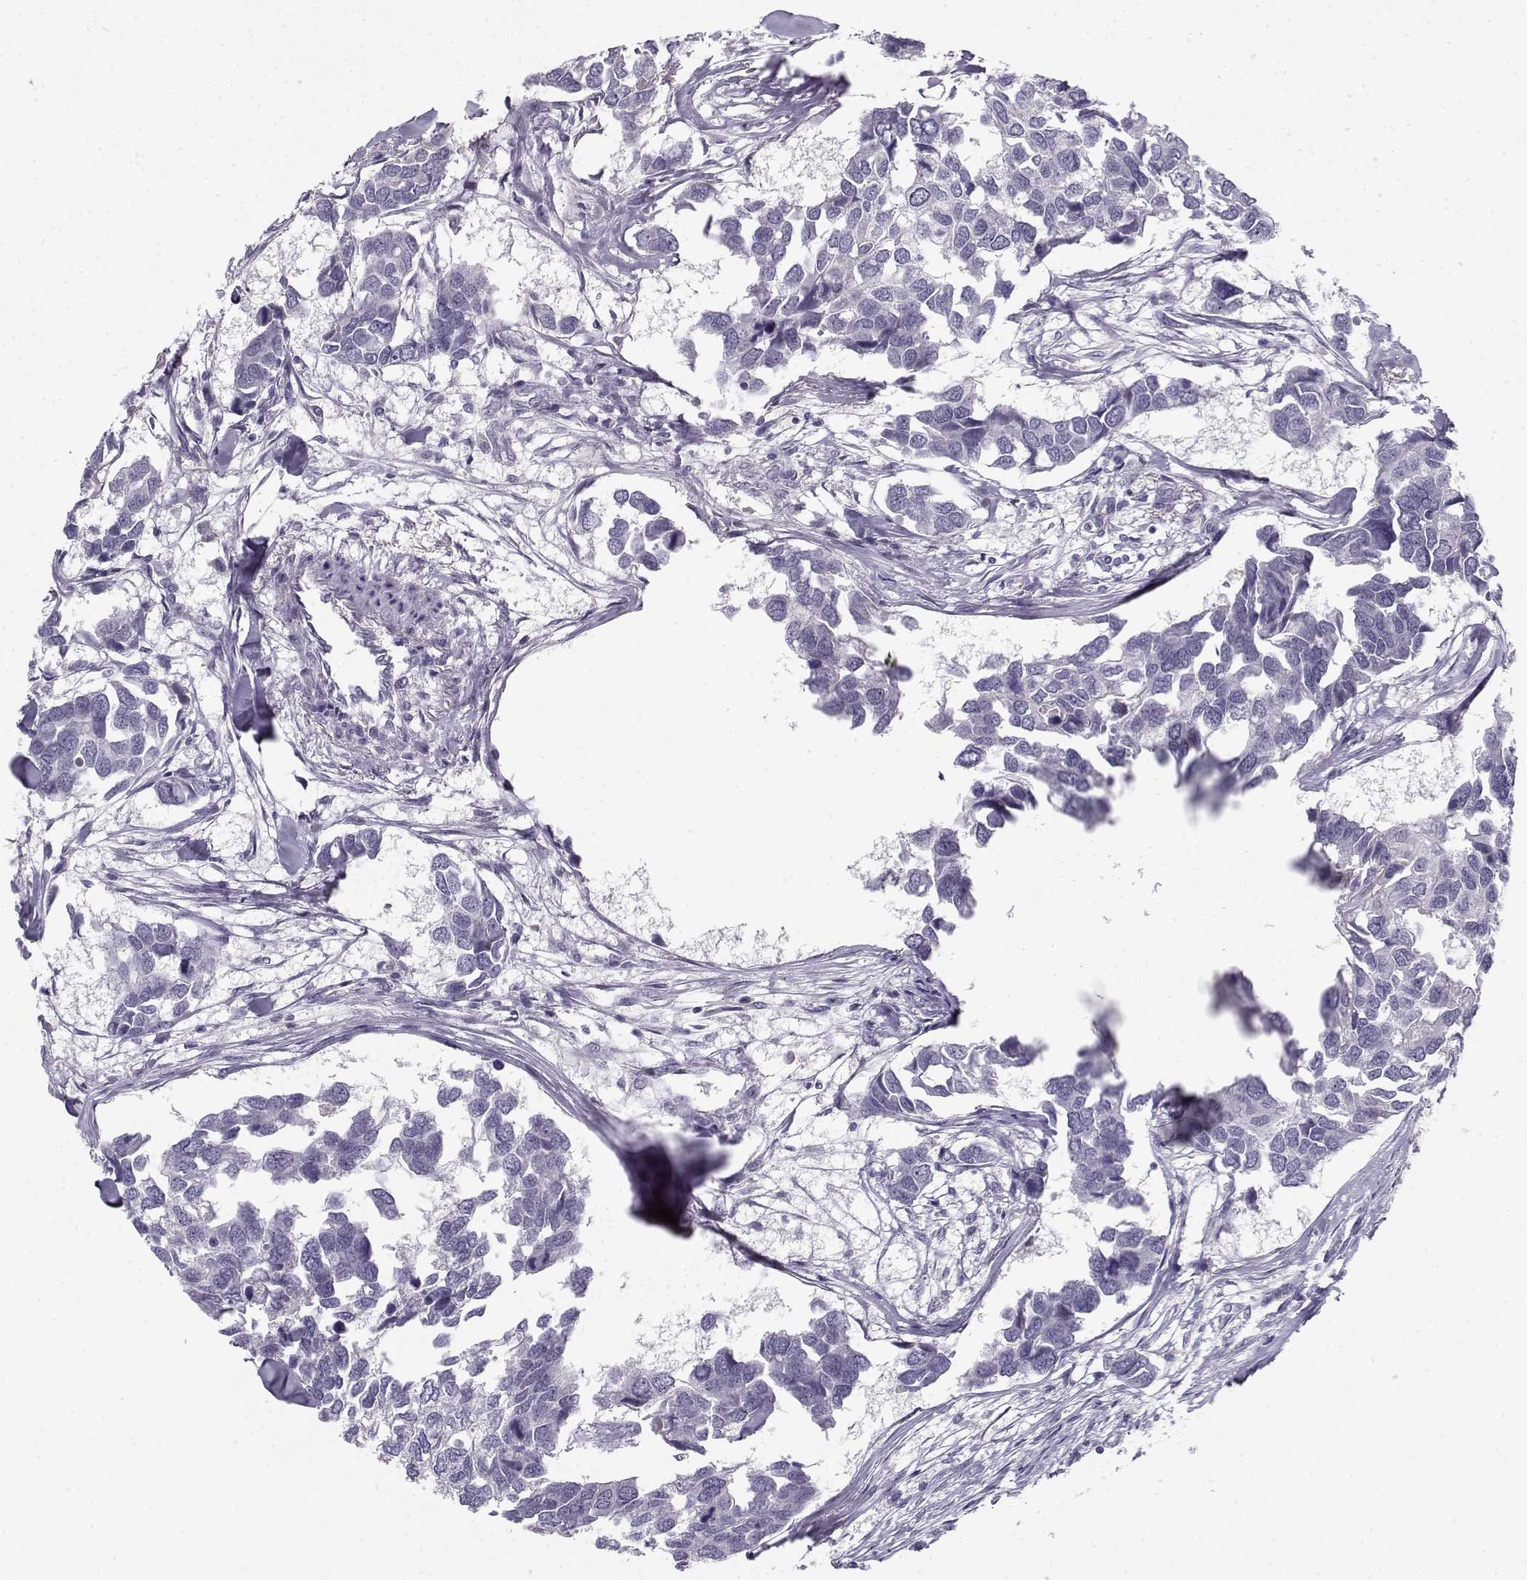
{"staining": {"intensity": "negative", "quantity": "none", "location": "none"}, "tissue": "breast cancer", "cell_type": "Tumor cells", "image_type": "cancer", "snomed": [{"axis": "morphology", "description": "Duct carcinoma"}, {"axis": "topography", "description": "Breast"}], "caption": "IHC of breast cancer (invasive ductal carcinoma) demonstrates no staining in tumor cells. (DAB (3,3'-diaminobenzidine) immunohistochemistry (IHC) with hematoxylin counter stain).", "gene": "C16orf86", "patient": {"sex": "female", "age": 83}}